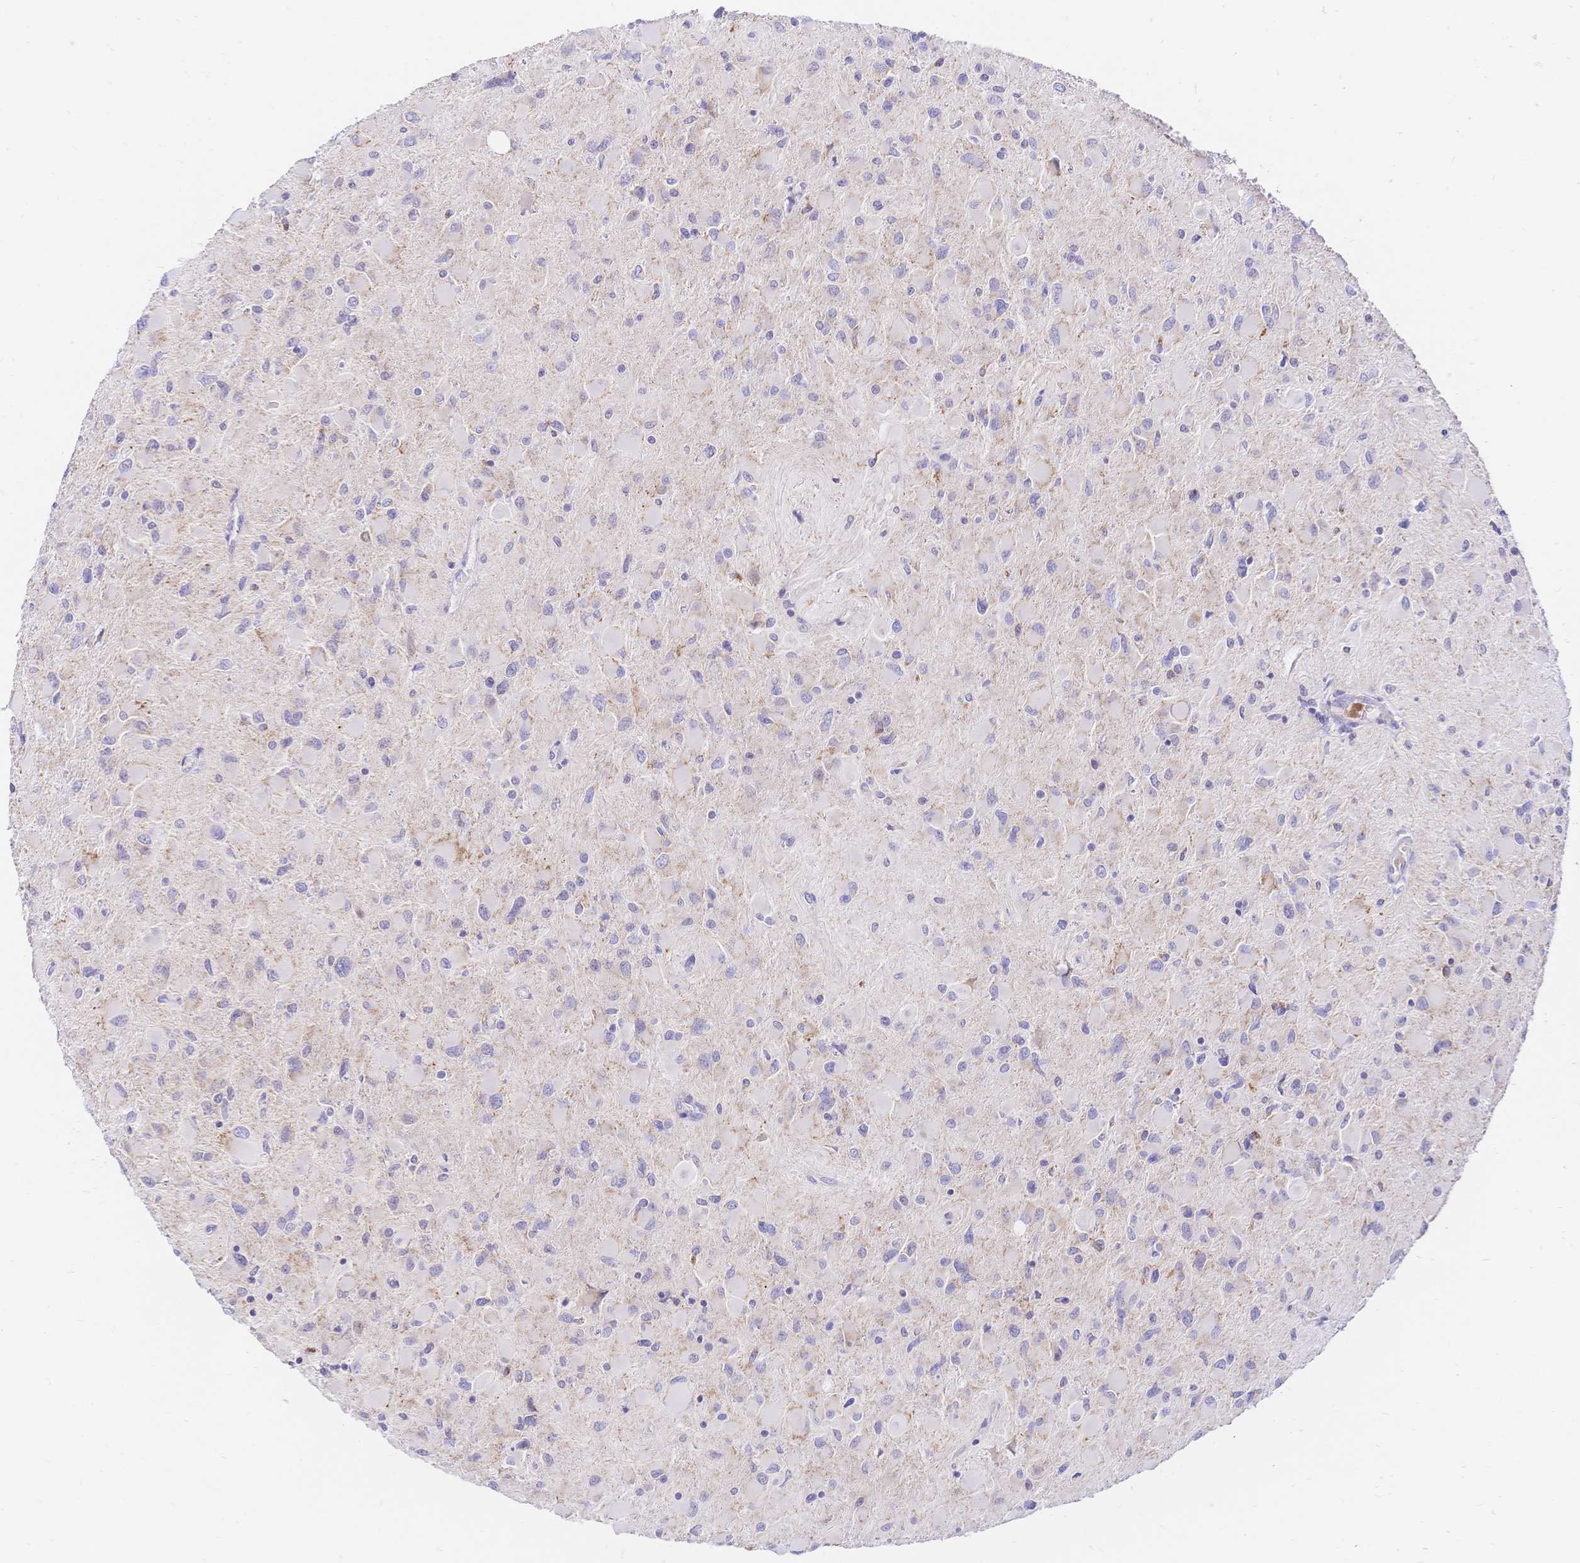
{"staining": {"intensity": "negative", "quantity": "none", "location": "none"}, "tissue": "glioma", "cell_type": "Tumor cells", "image_type": "cancer", "snomed": [{"axis": "morphology", "description": "Glioma, malignant, High grade"}, {"axis": "topography", "description": "Cerebral cortex"}], "caption": "This is a image of immunohistochemistry (IHC) staining of glioma, which shows no staining in tumor cells.", "gene": "CLEC18B", "patient": {"sex": "female", "age": 36}}